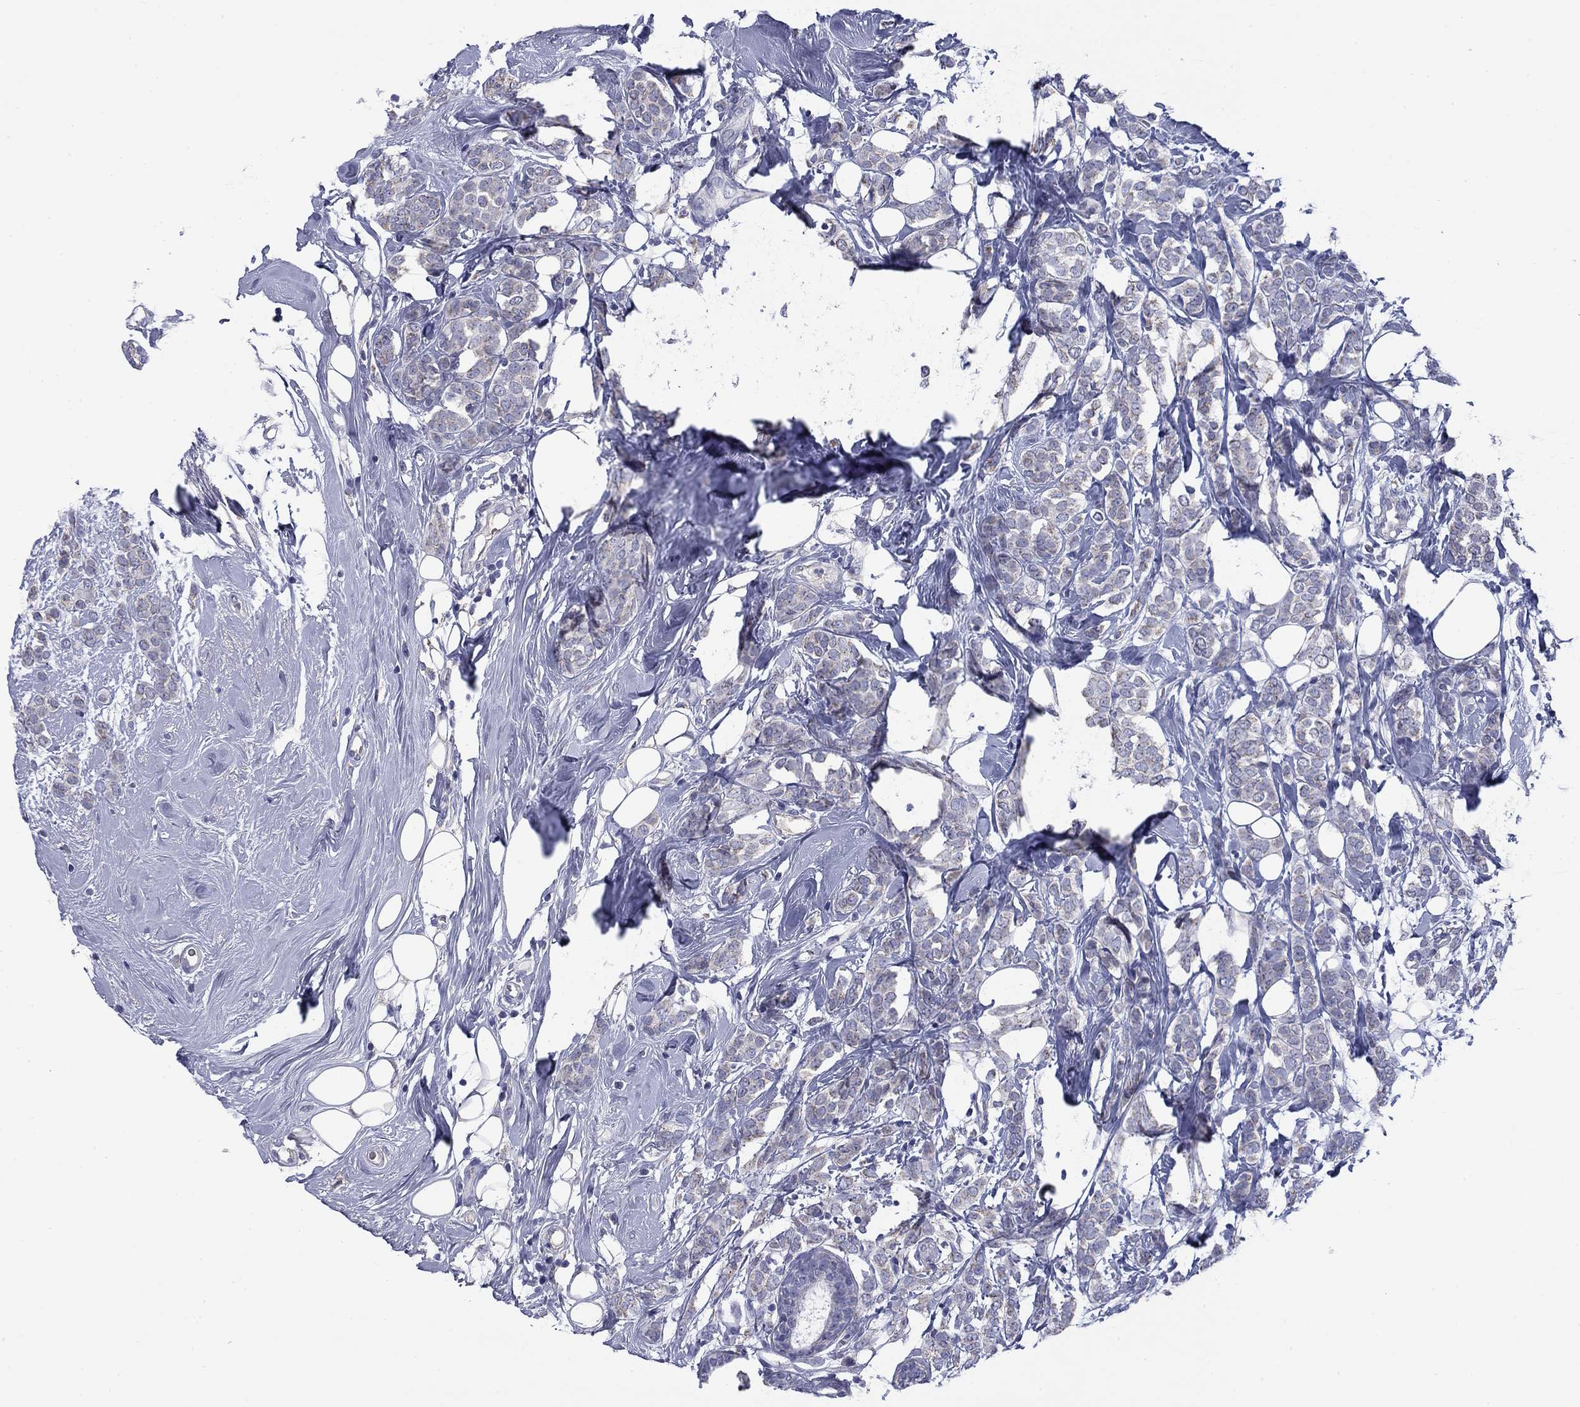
{"staining": {"intensity": "negative", "quantity": "none", "location": "none"}, "tissue": "breast cancer", "cell_type": "Tumor cells", "image_type": "cancer", "snomed": [{"axis": "morphology", "description": "Lobular carcinoma"}, {"axis": "topography", "description": "Breast"}], "caption": "Immunohistochemistry photomicrograph of breast cancer (lobular carcinoma) stained for a protein (brown), which exhibits no expression in tumor cells.", "gene": "FRK", "patient": {"sex": "female", "age": 49}}